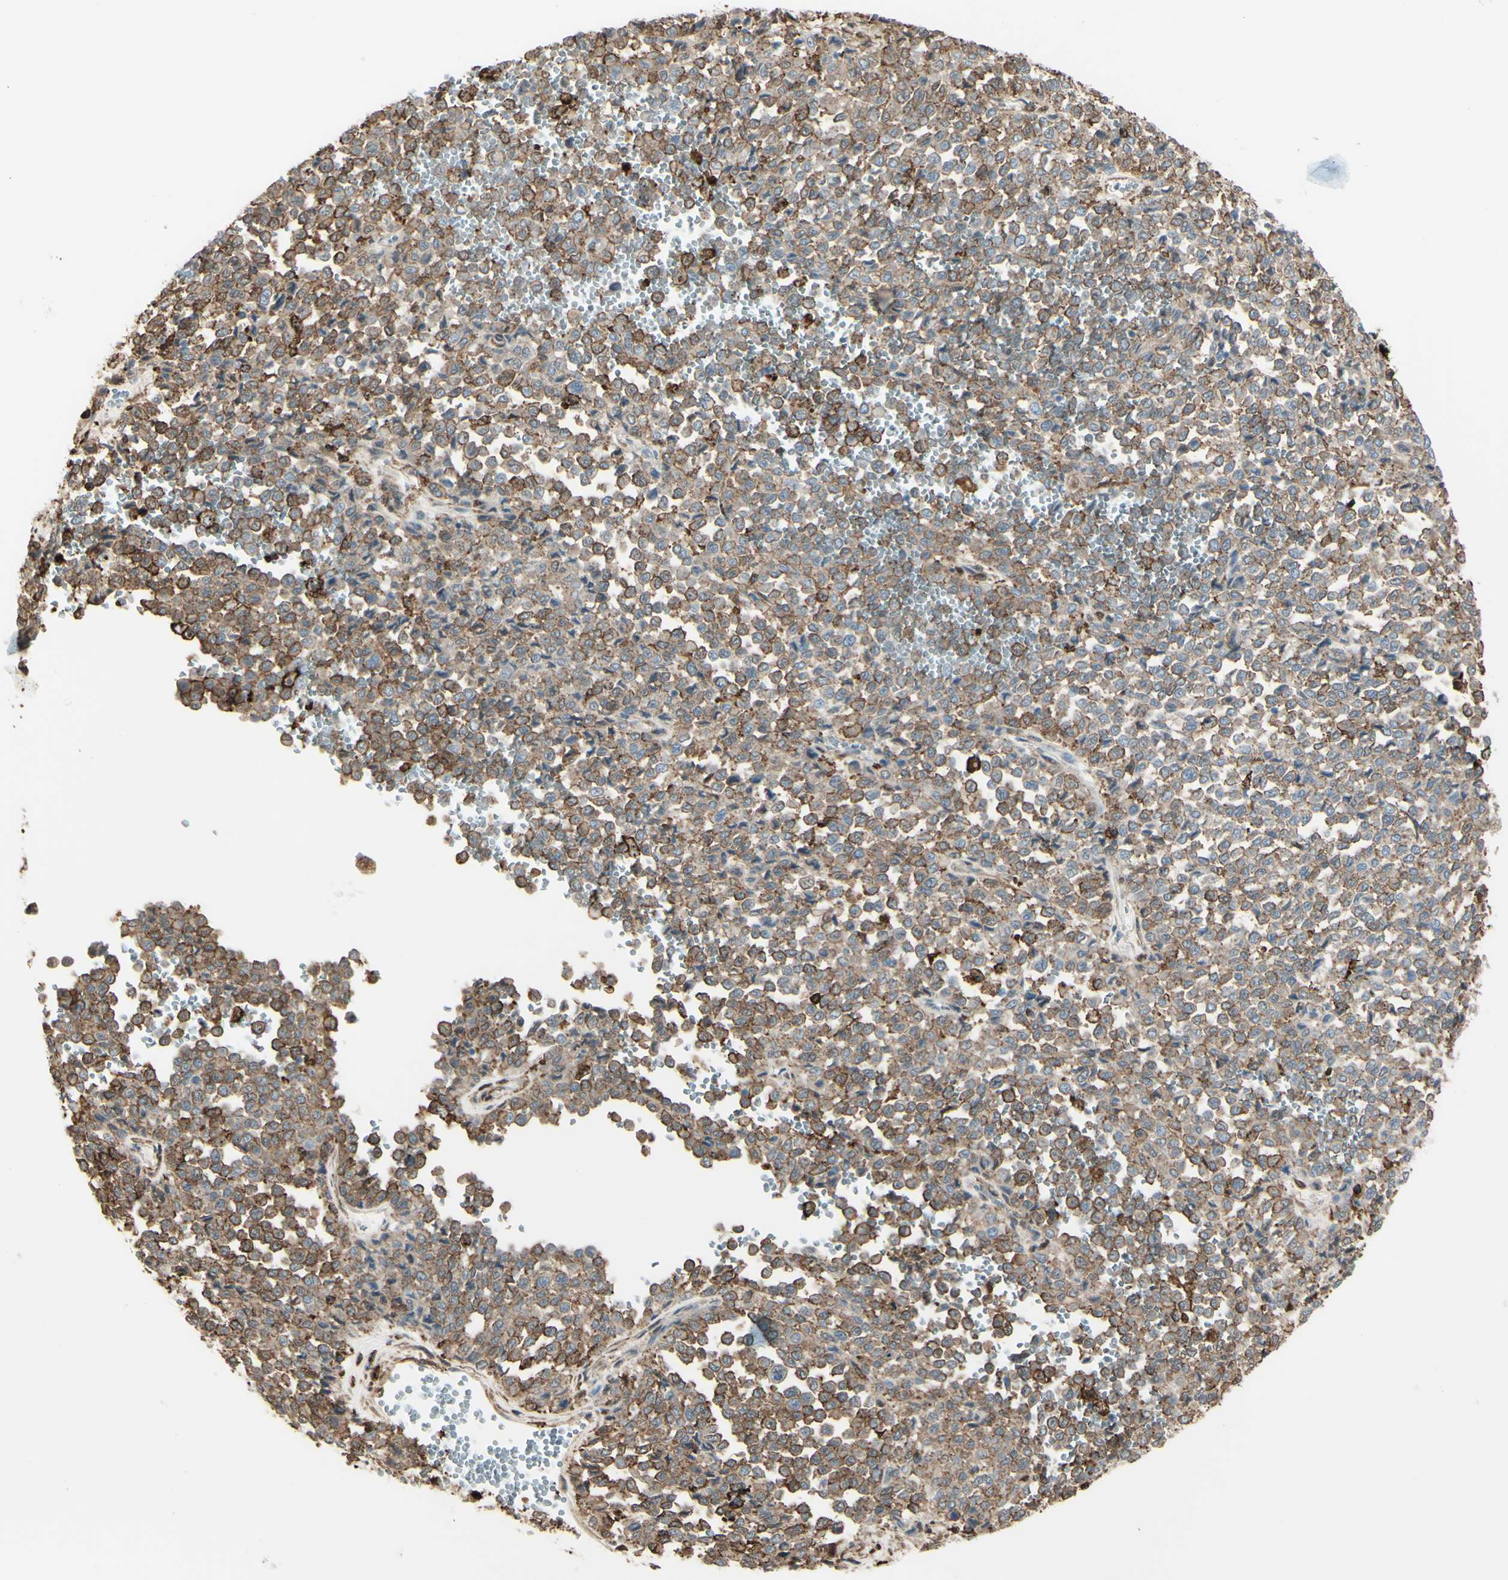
{"staining": {"intensity": "moderate", "quantity": "25%-75%", "location": "cytoplasmic/membranous"}, "tissue": "melanoma", "cell_type": "Tumor cells", "image_type": "cancer", "snomed": [{"axis": "morphology", "description": "Malignant melanoma, Metastatic site"}, {"axis": "topography", "description": "Pancreas"}], "caption": "About 25%-75% of tumor cells in human melanoma show moderate cytoplasmic/membranous protein positivity as visualized by brown immunohistochemical staining.", "gene": "GSN", "patient": {"sex": "female", "age": 30}}